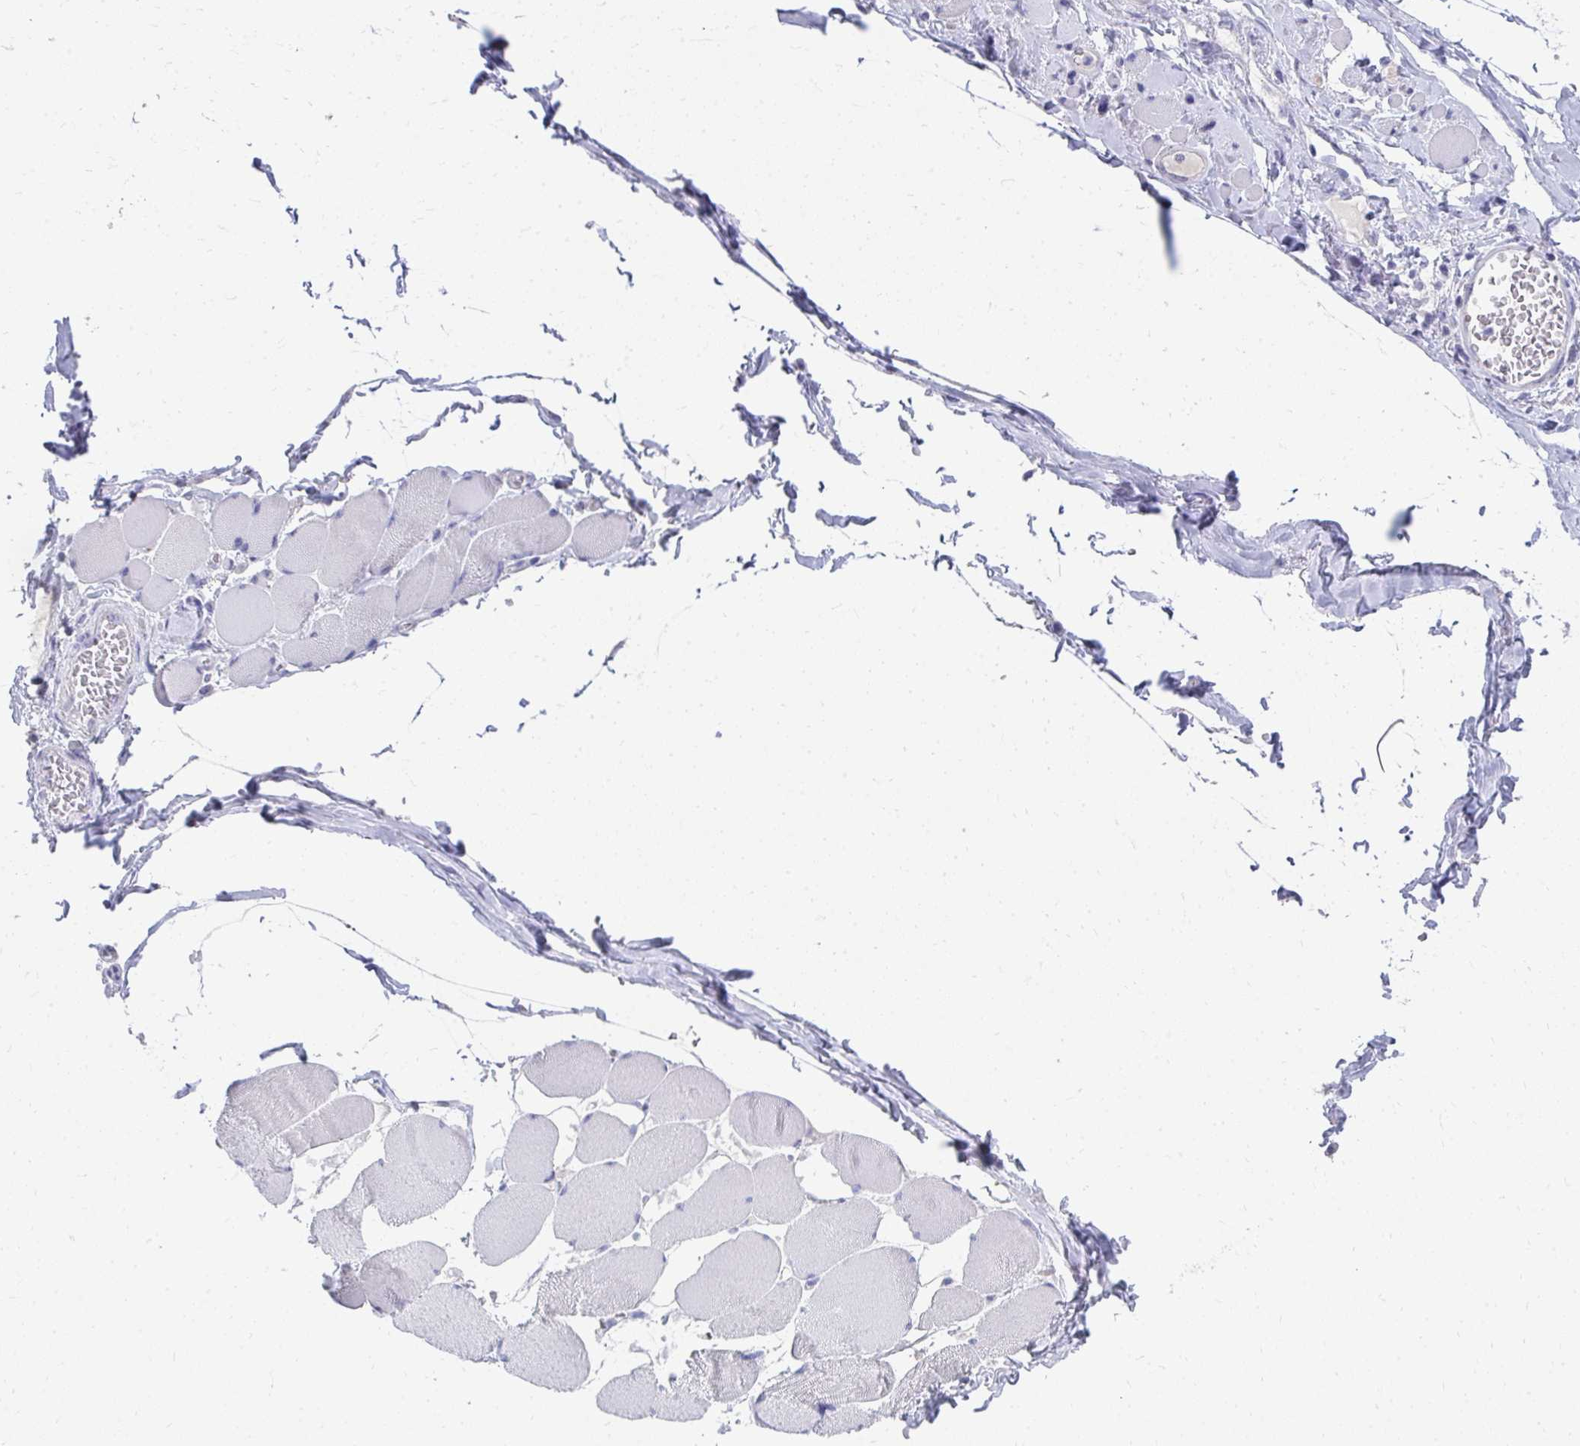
{"staining": {"intensity": "negative", "quantity": "none", "location": "none"}, "tissue": "skeletal muscle", "cell_type": "Myocytes", "image_type": "normal", "snomed": [{"axis": "morphology", "description": "Normal tissue, NOS"}, {"axis": "topography", "description": "Skeletal muscle"}], "caption": "DAB (3,3'-diaminobenzidine) immunohistochemical staining of unremarkable skeletal muscle reveals no significant expression in myocytes.", "gene": "TMPRSS2", "patient": {"sex": "female", "age": 75}}